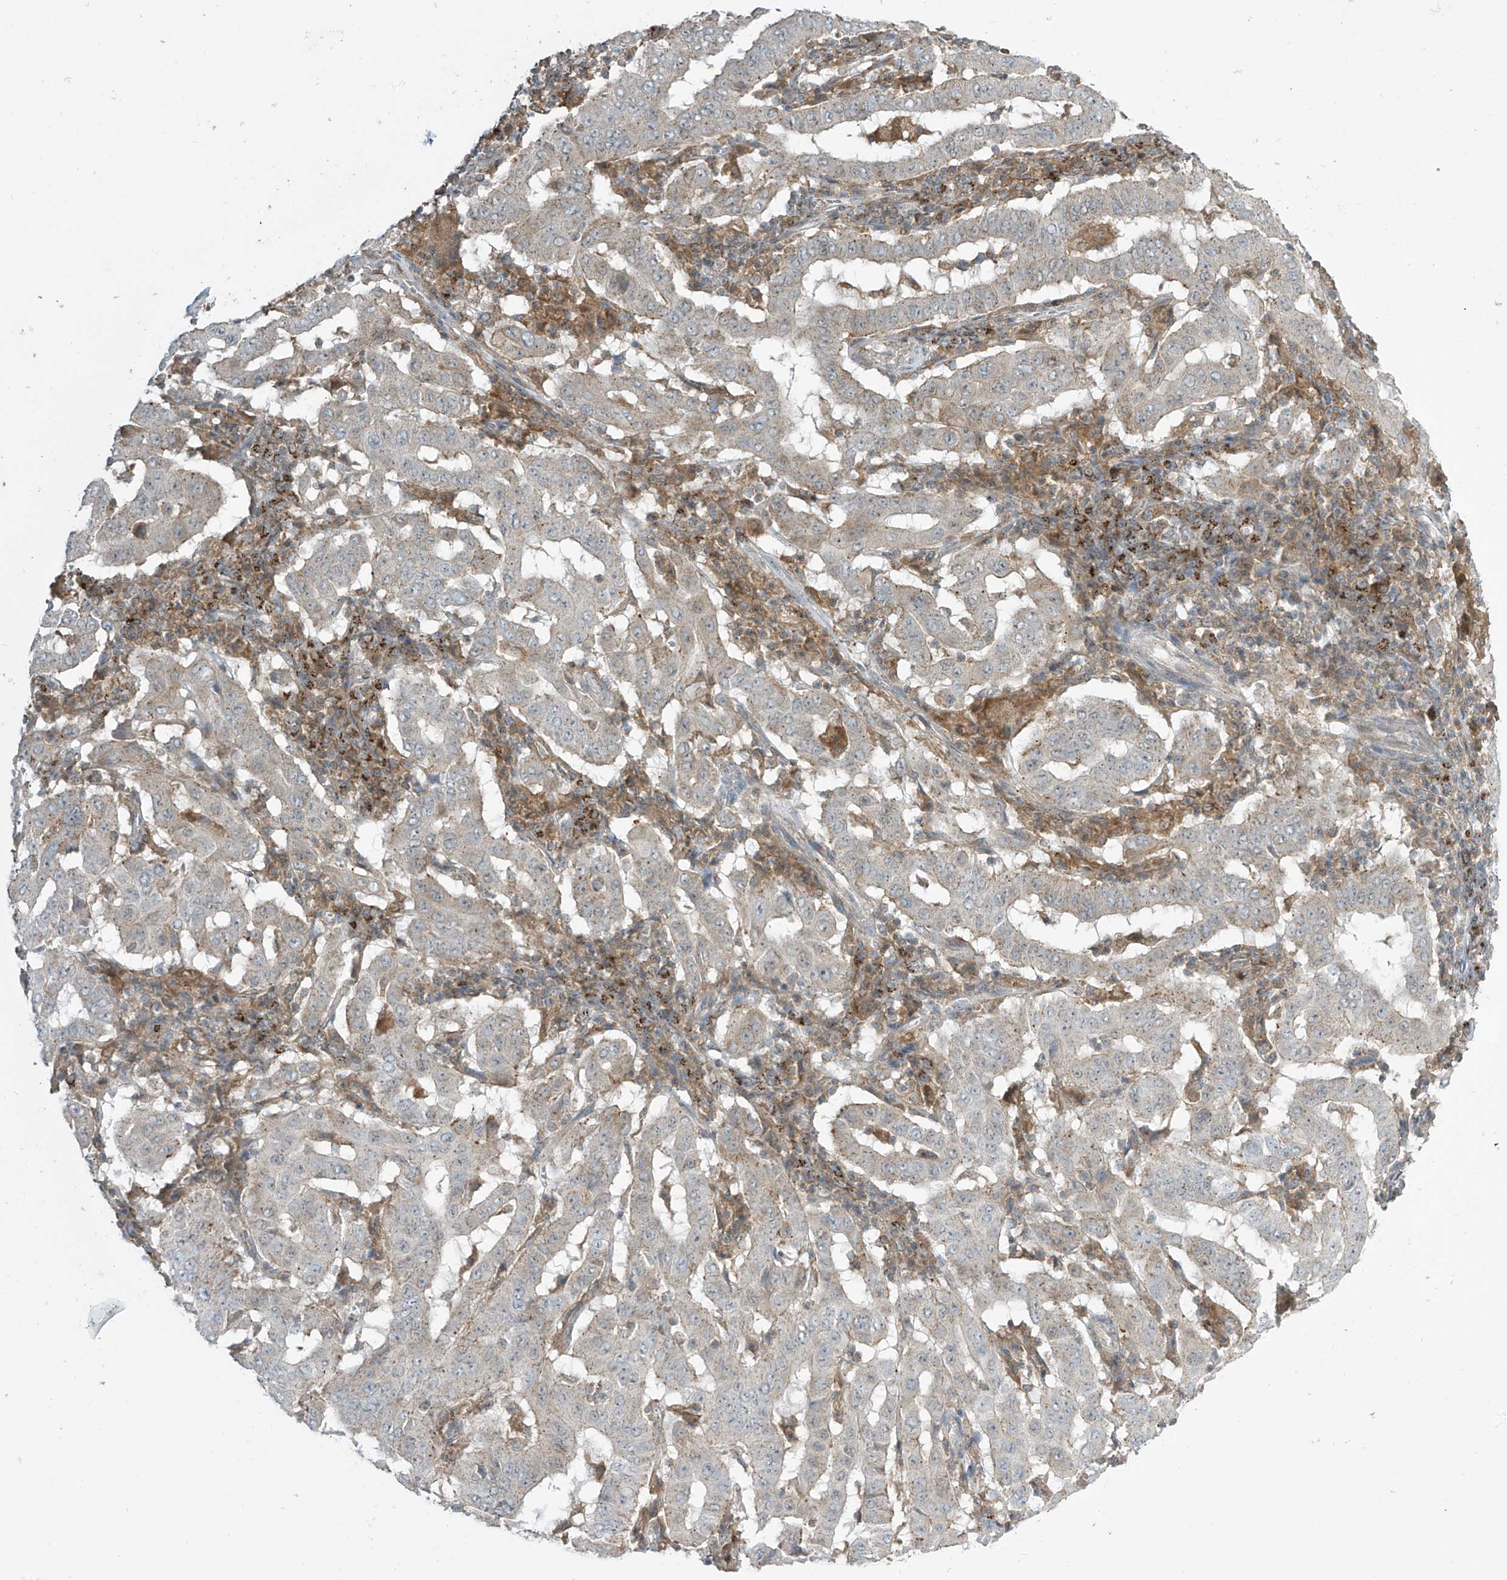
{"staining": {"intensity": "negative", "quantity": "none", "location": "none"}, "tissue": "pancreatic cancer", "cell_type": "Tumor cells", "image_type": "cancer", "snomed": [{"axis": "morphology", "description": "Adenocarcinoma, NOS"}, {"axis": "topography", "description": "Pancreas"}], "caption": "Human pancreatic adenocarcinoma stained for a protein using immunohistochemistry (IHC) demonstrates no positivity in tumor cells.", "gene": "PARVG", "patient": {"sex": "male", "age": 63}}